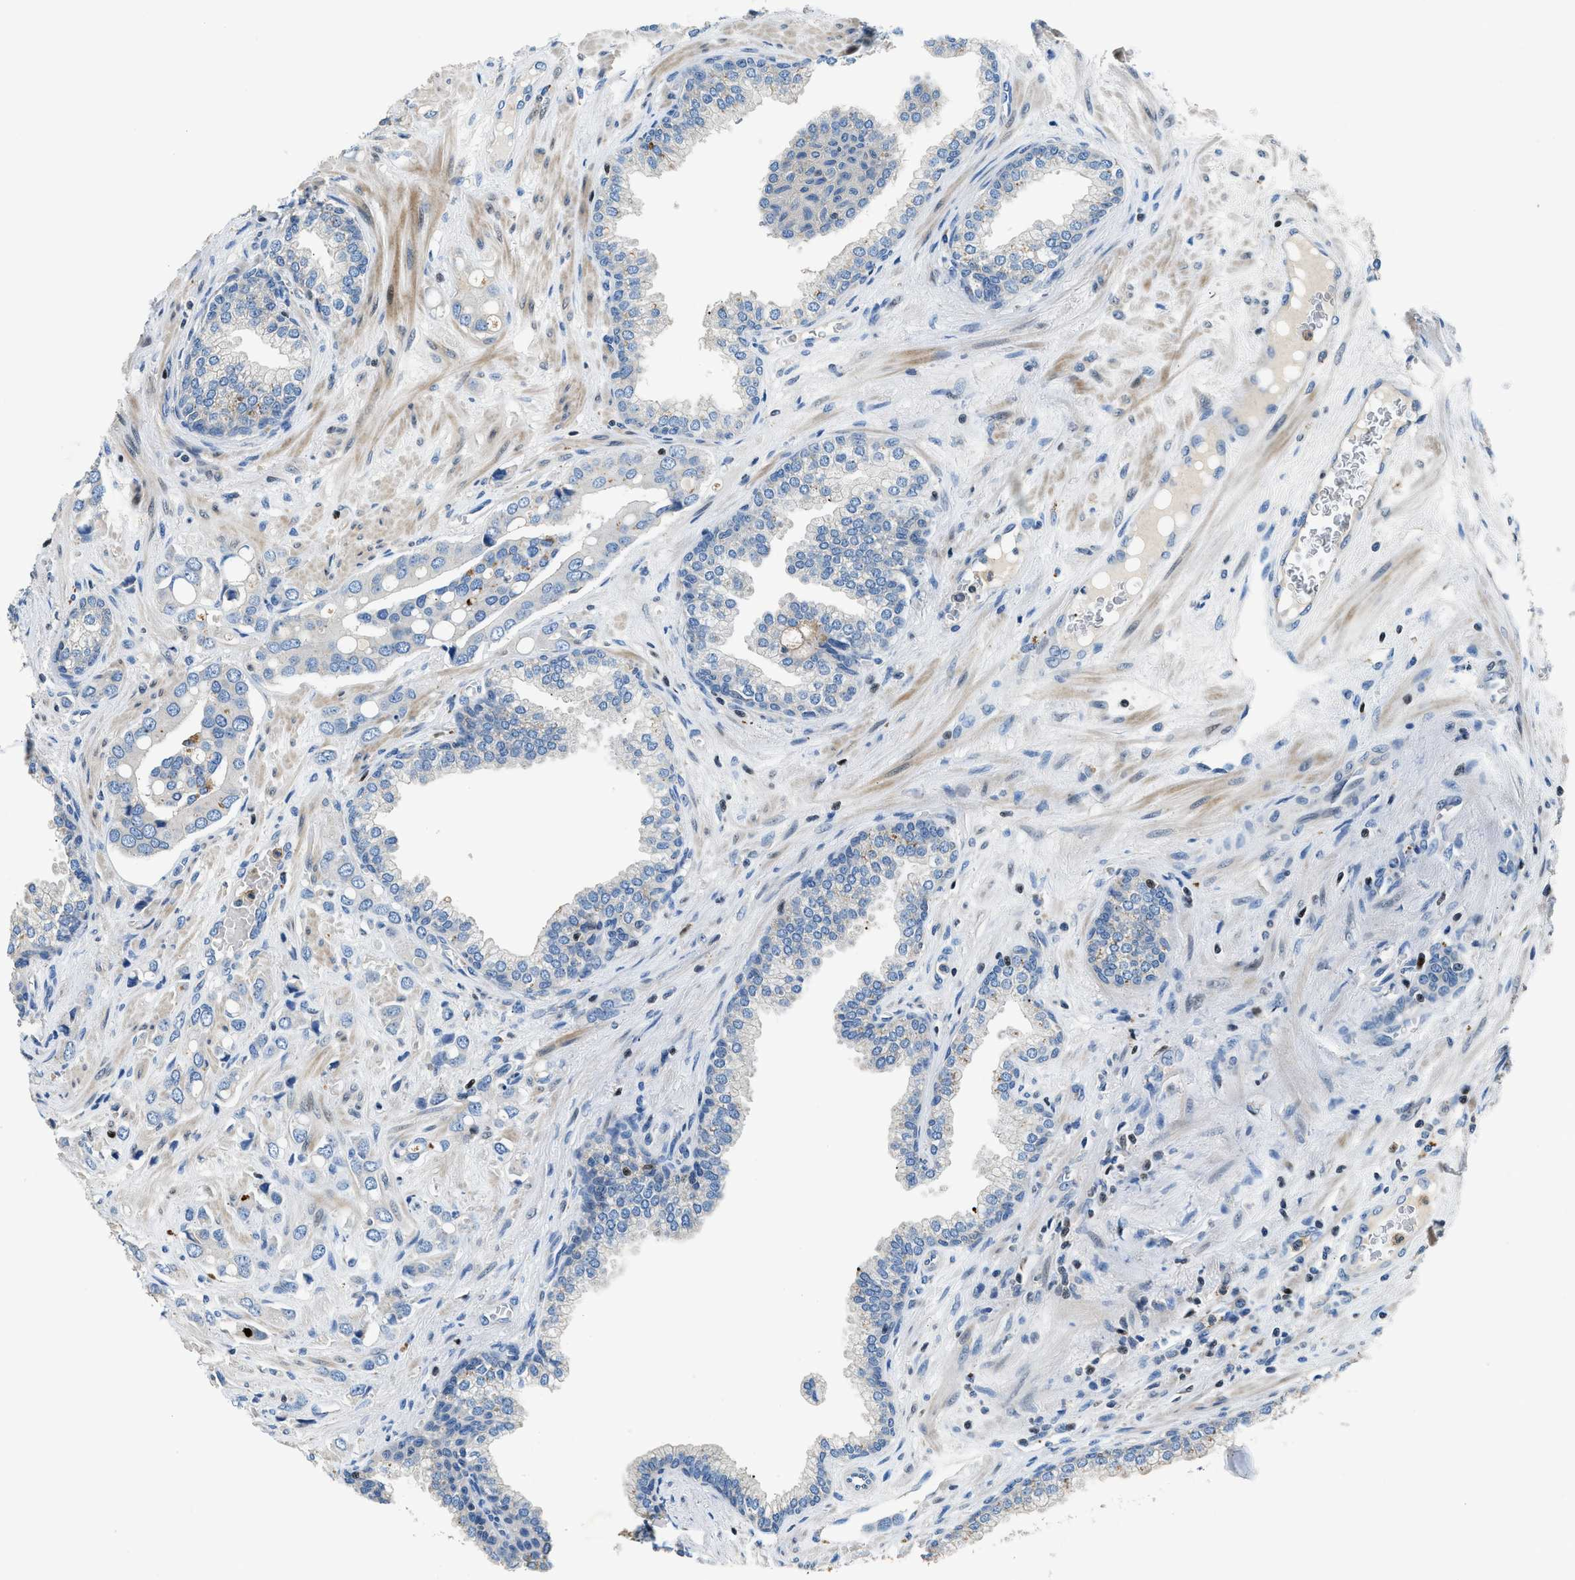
{"staining": {"intensity": "negative", "quantity": "none", "location": "none"}, "tissue": "prostate cancer", "cell_type": "Tumor cells", "image_type": "cancer", "snomed": [{"axis": "morphology", "description": "Adenocarcinoma, High grade"}, {"axis": "topography", "description": "Prostate"}], "caption": "A micrograph of human high-grade adenocarcinoma (prostate) is negative for staining in tumor cells.", "gene": "TOX", "patient": {"sex": "male", "age": 52}}